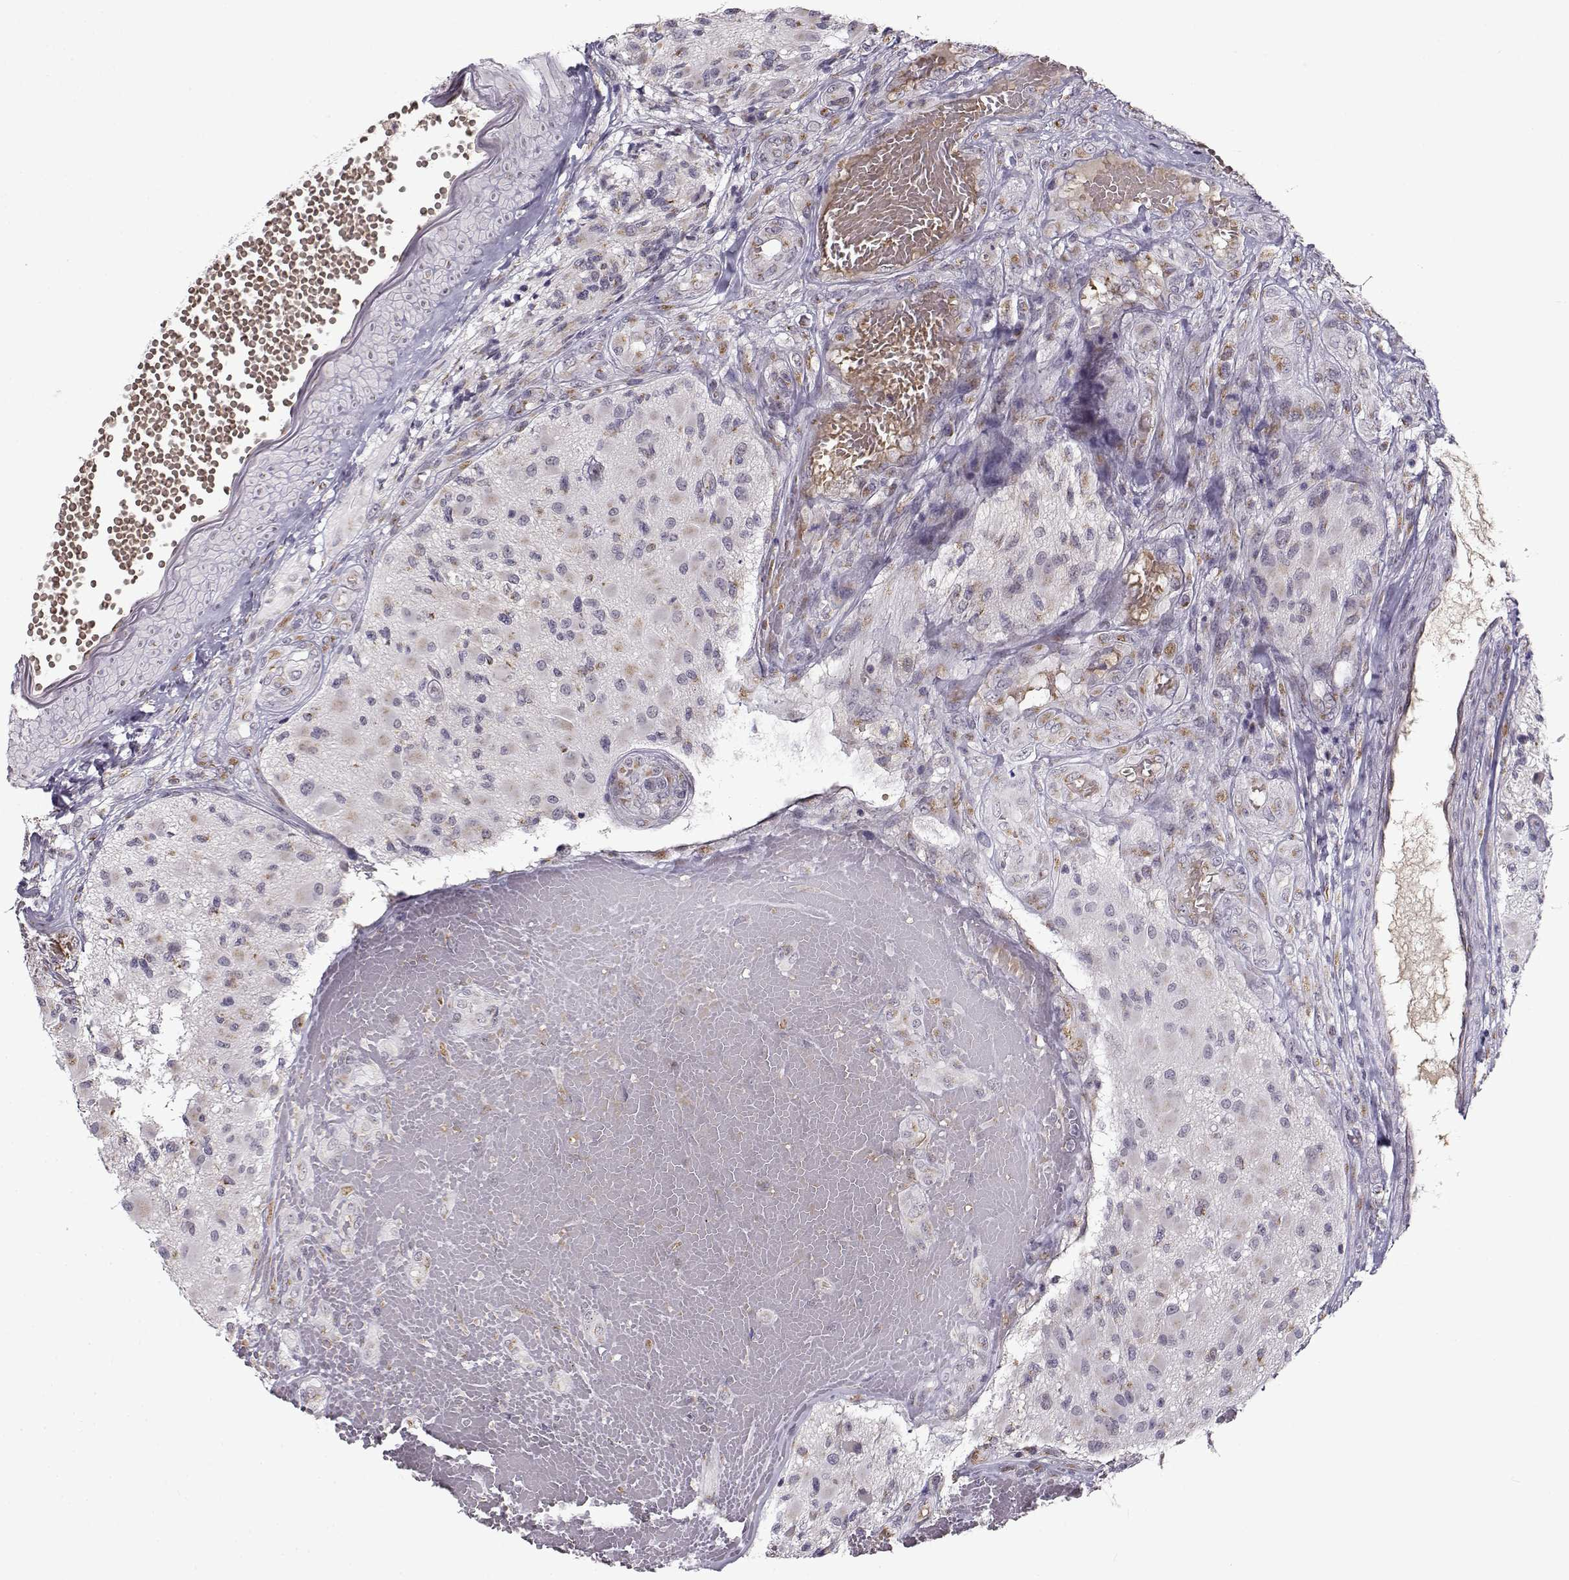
{"staining": {"intensity": "negative", "quantity": "none", "location": "none"}, "tissue": "glioma", "cell_type": "Tumor cells", "image_type": "cancer", "snomed": [{"axis": "morphology", "description": "Glioma, malignant, High grade"}, {"axis": "topography", "description": "Brain"}], "caption": "A high-resolution micrograph shows immunohistochemistry (IHC) staining of malignant high-grade glioma, which shows no significant staining in tumor cells.", "gene": "SLC4A5", "patient": {"sex": "female", "age": 63}}